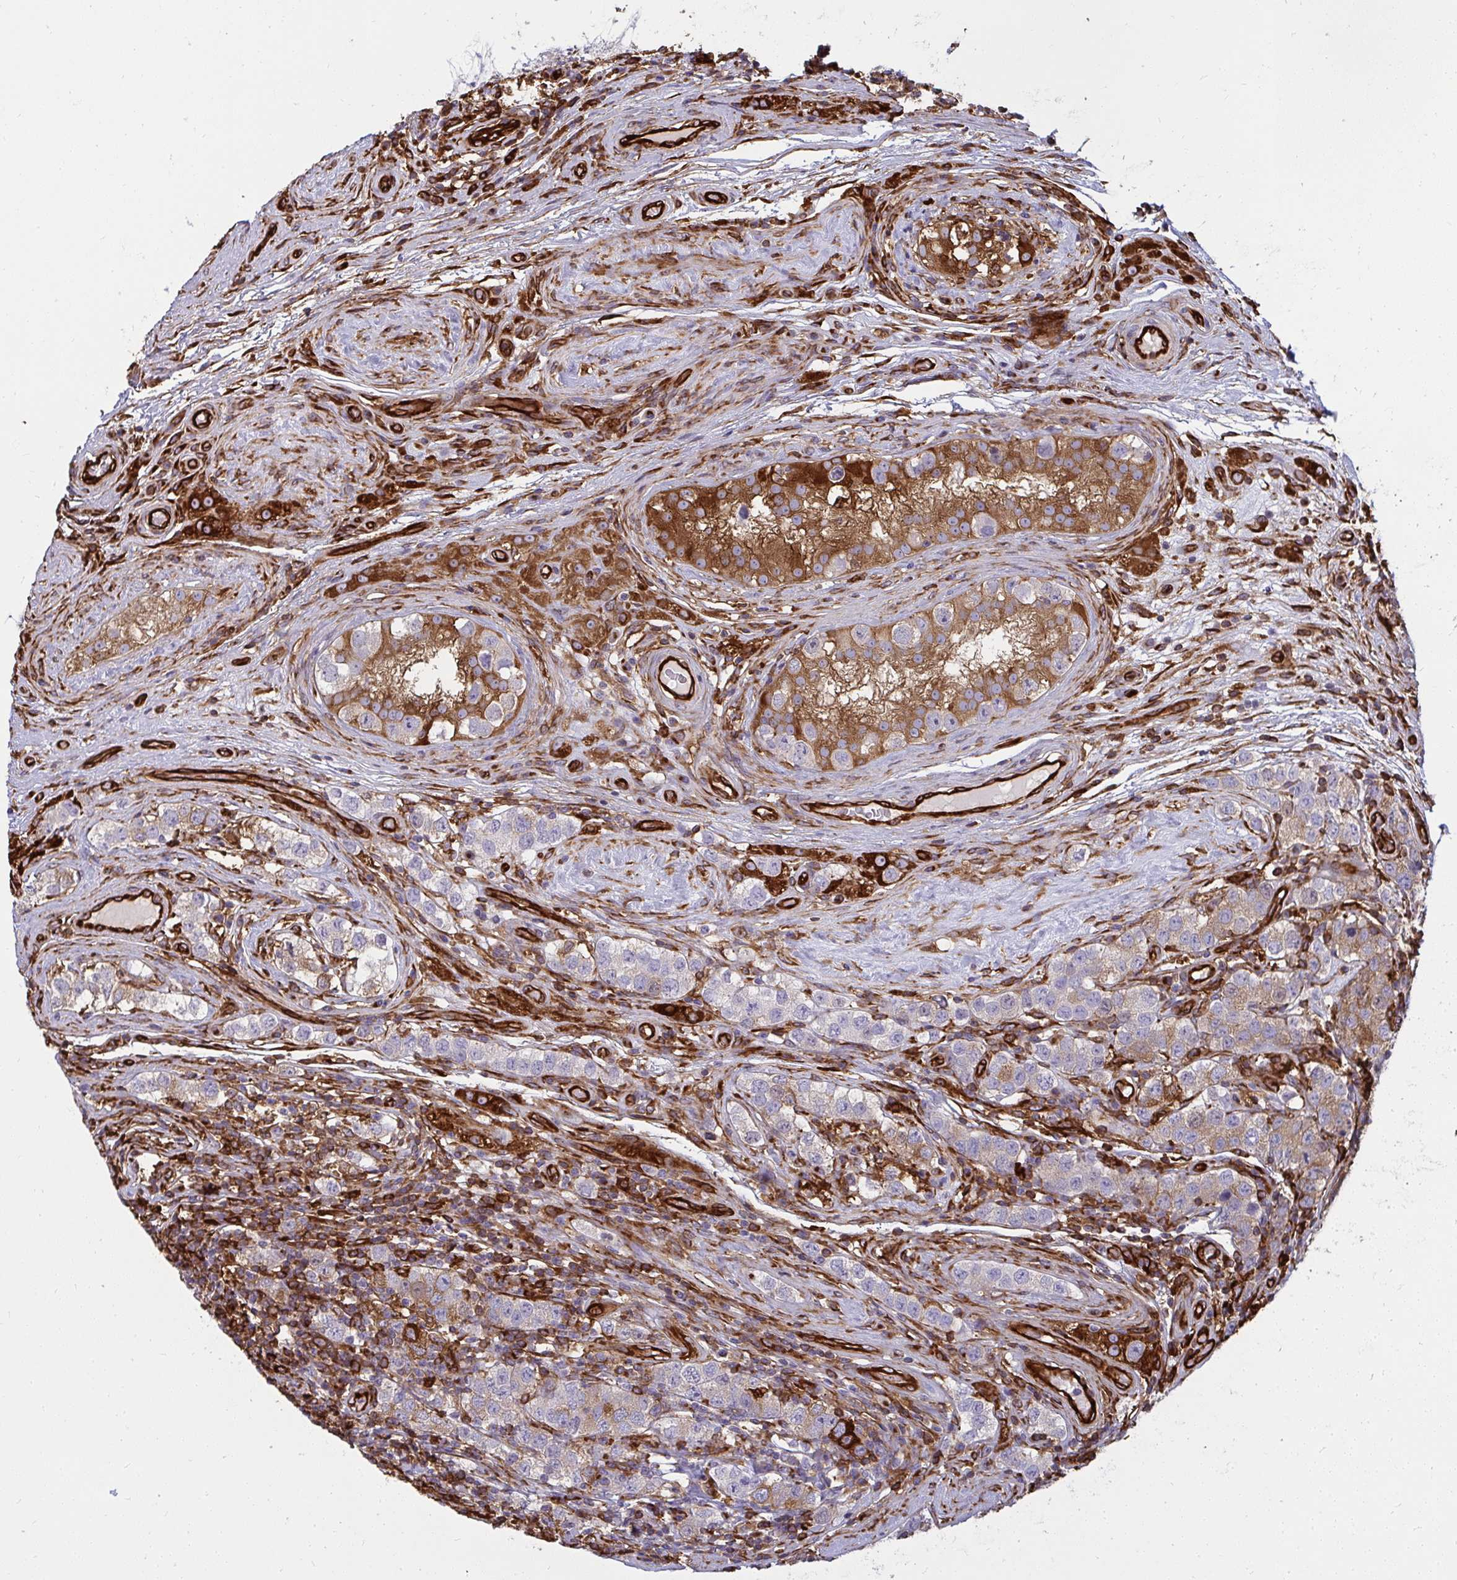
{"staining": {"intensity": "weak", "quantity": "<25%", "location": "cytoplasmic/membranous"}, "tissue": "testis cancer", "cell_type": "Tumor cells", "image_type": "cancer", "snomed": [{"axis": "morphology", "description": "Seminoma, NOS"}, {"axis": "topography", "description": "Testis"}], "caption": "A photomicrograph of testis cancer stained for a protein exhibits no brown staining in tumor cells. The staining was performed using DAB to visualize the protein expression in brown, while the nuclei were stained in blue with hematoxylin (Magnification: 20x).", "gene": "IFIT3", "patient": {"sex": "male", "age": 34}}